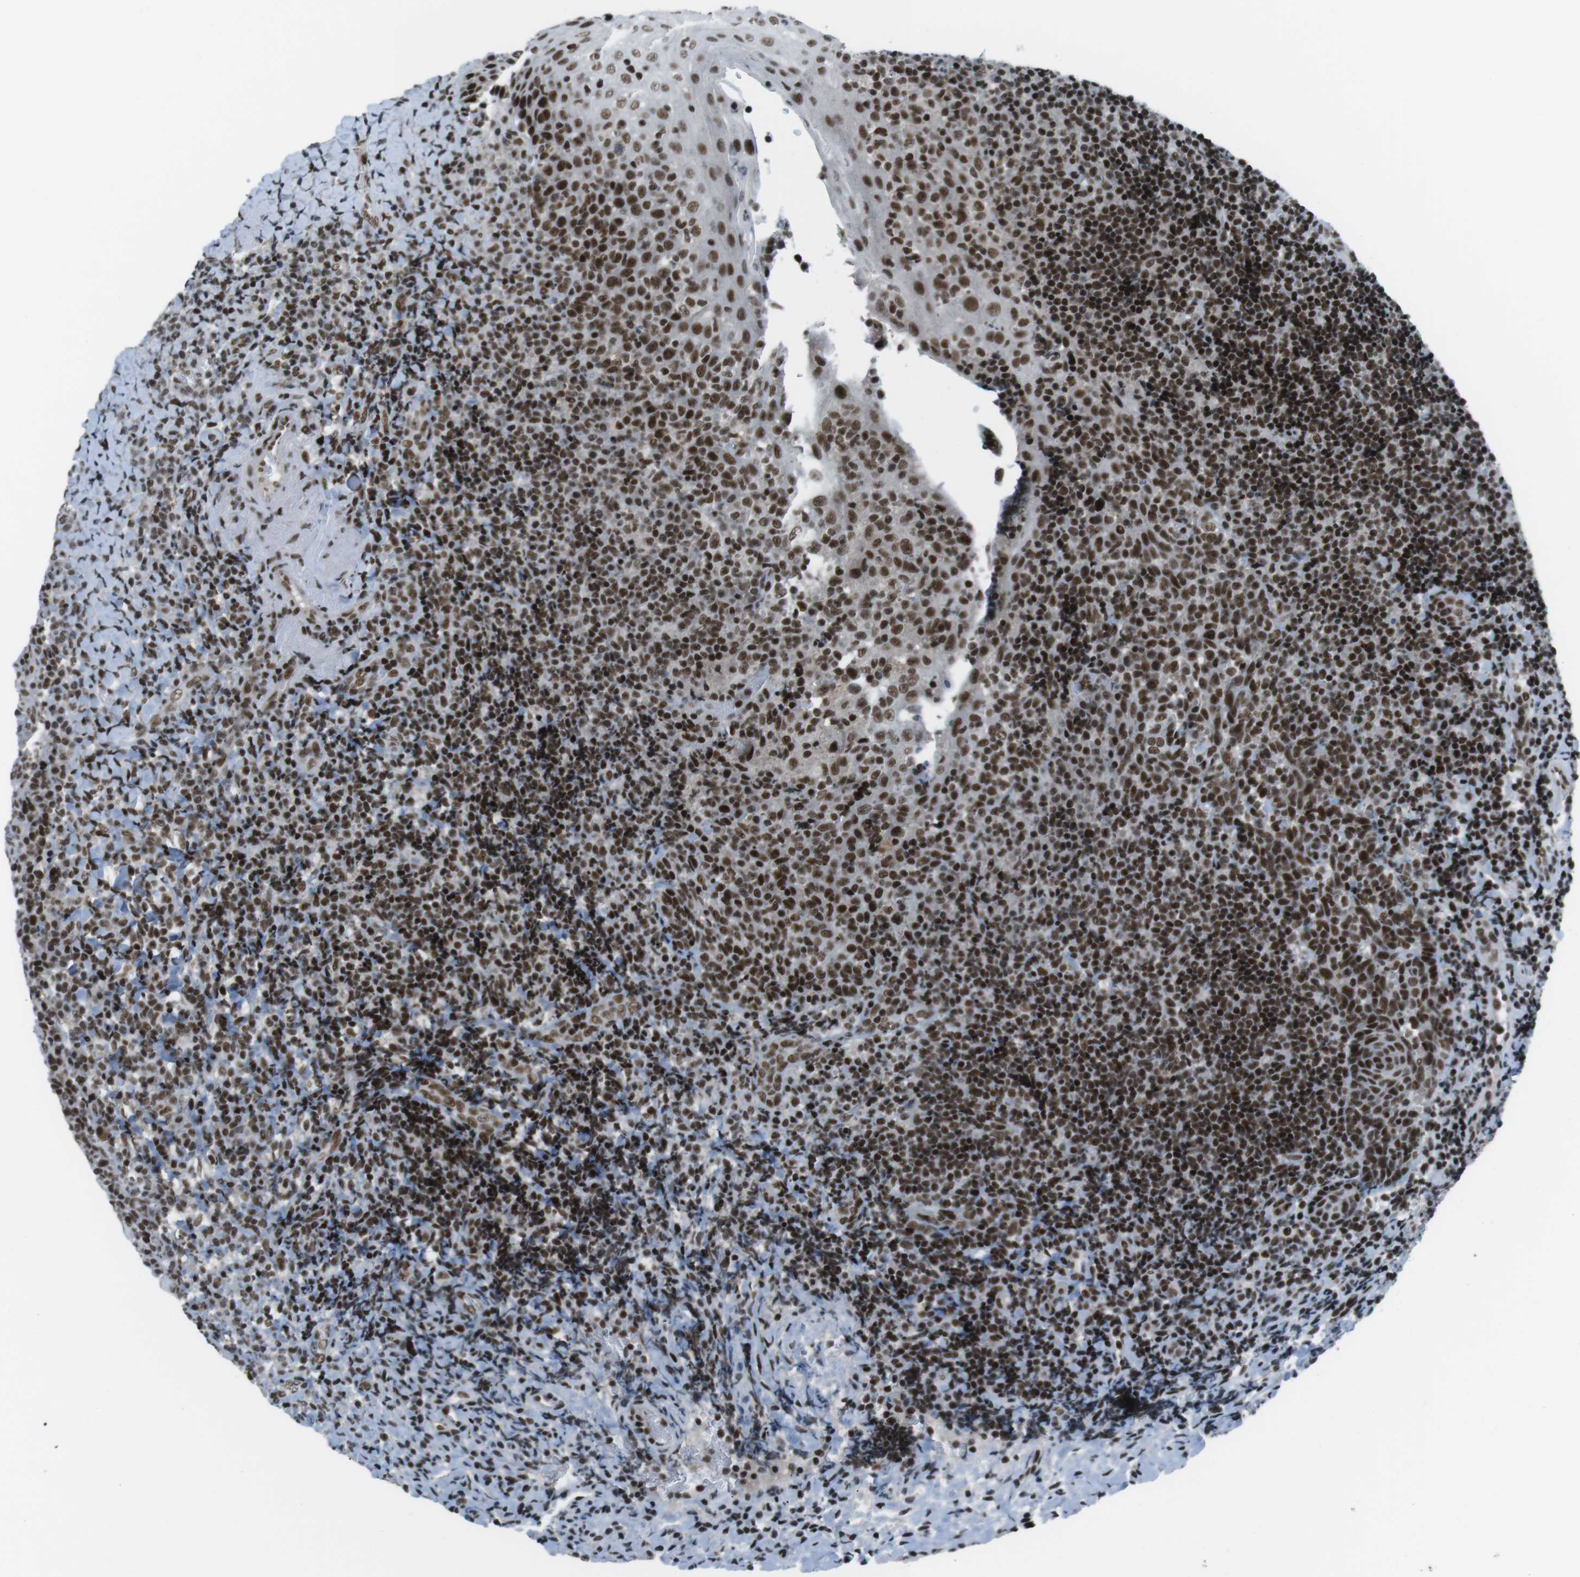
{"staining": {"intensity": "strong", "quantity": ">75%", "location": "nuclear"}, "tissue": "tonsil", "cell_type": "Germinal center cells", "image_type": "normal", "snomed": [{"axis": "morphology", "description": "Normal tissue, NOS"}, {"axis": "topography", "description": "Tonsil"}], "caption": "Brown immunohistochemical staining in unremarkable human tonsil reveals strong nuclear staining in approximately >75% of germinal center cells. (DAB = brown stain, brightfield microscopy at high magnification).", "gene": "TAF1", "patient": {"sex": "male", "age": 37}}